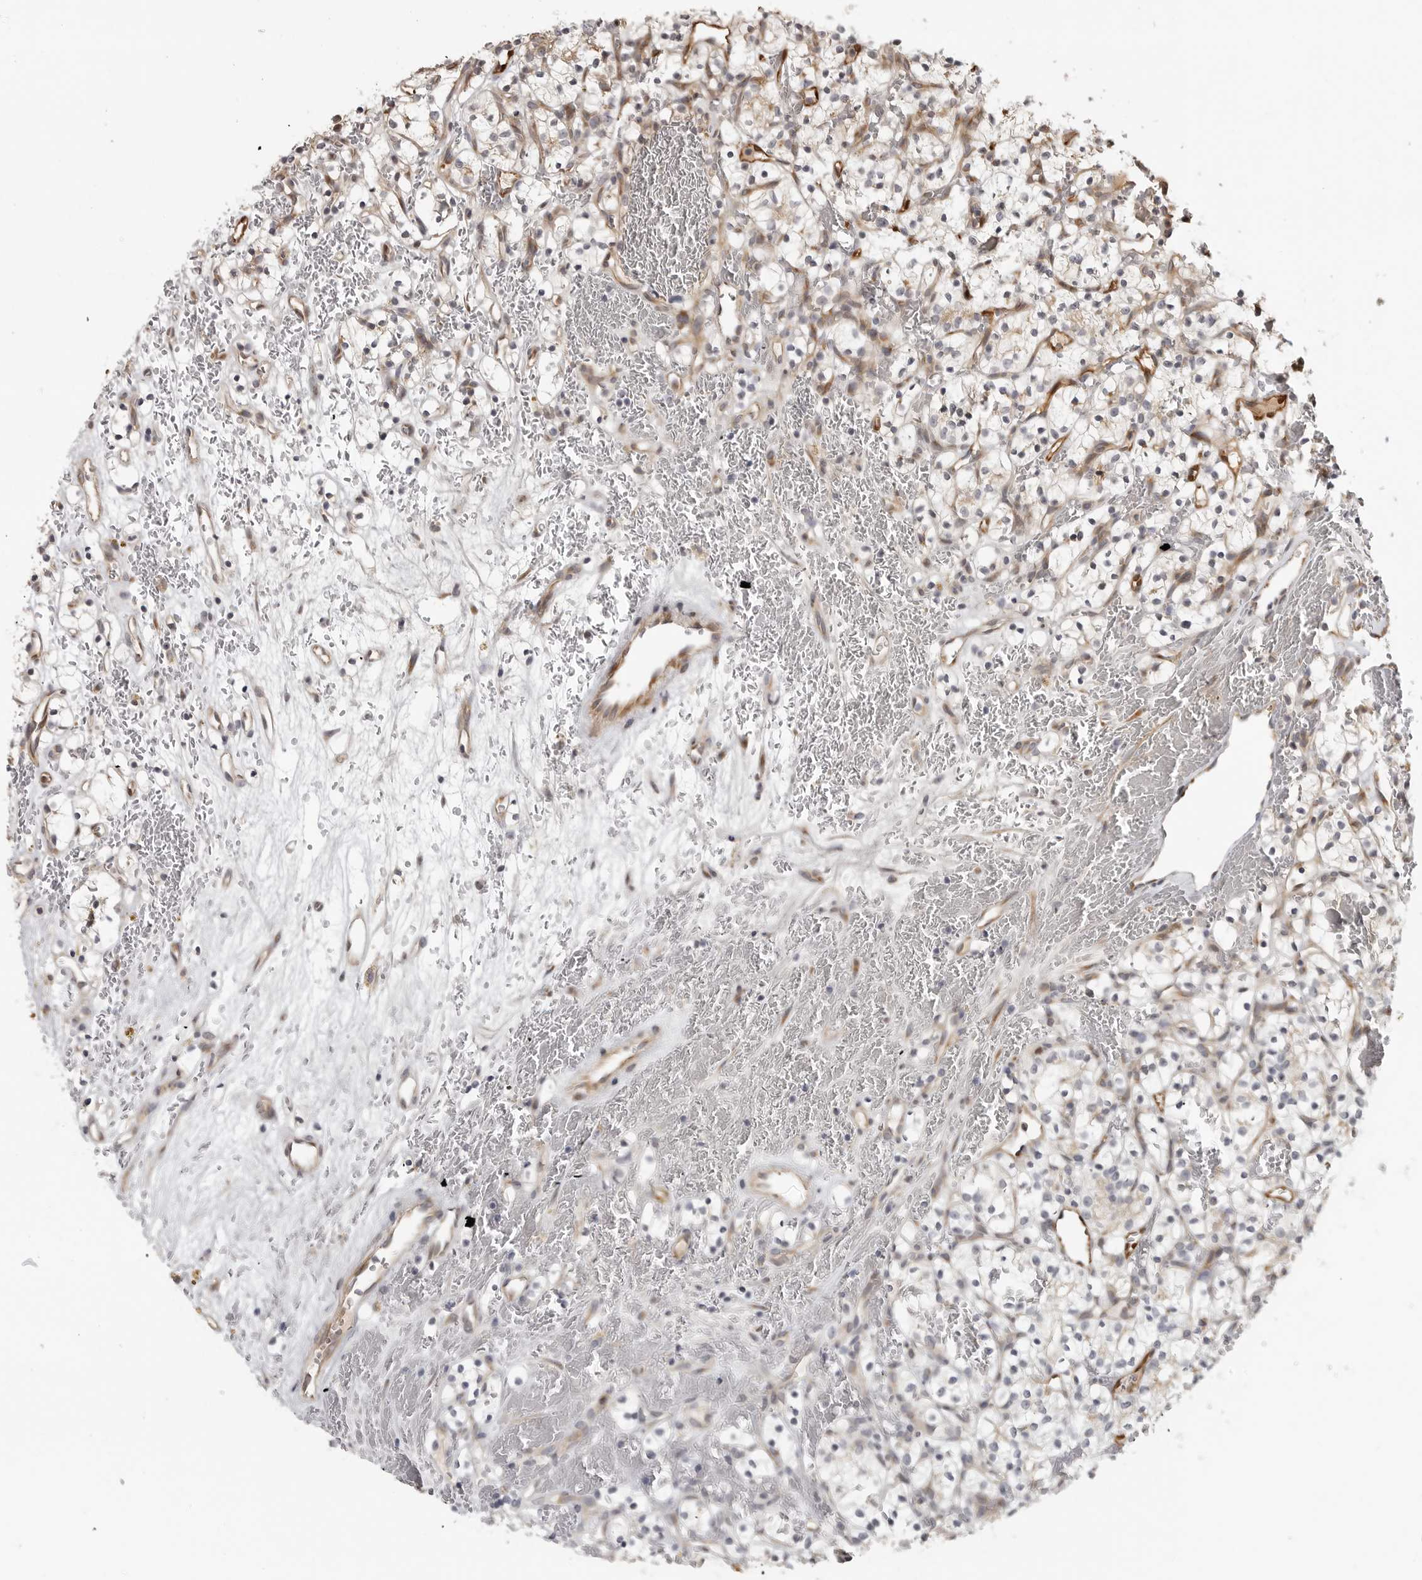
{"staining": {"intensity": "weak", "quantity": "<25%", "location": "cytoplasmic/membranous"}, "tissue": "renal cancer", "cell_type": "Tumor cells", "image_type": "cancer", "snomed": [{"axis": "morphology", "description": "Adenocarcinoma, NOS"}, {"axis": "topography", "description": "Kidney"}], "caption": "High magnification brightfield microscopy of renal adenocarcinoma stained with DAB (brown) and counterstained with hematoxylin (blue): tumor cells show no significant expression.", "gene": "IDO1", "patient": {"sex": "female", "age": 57}}